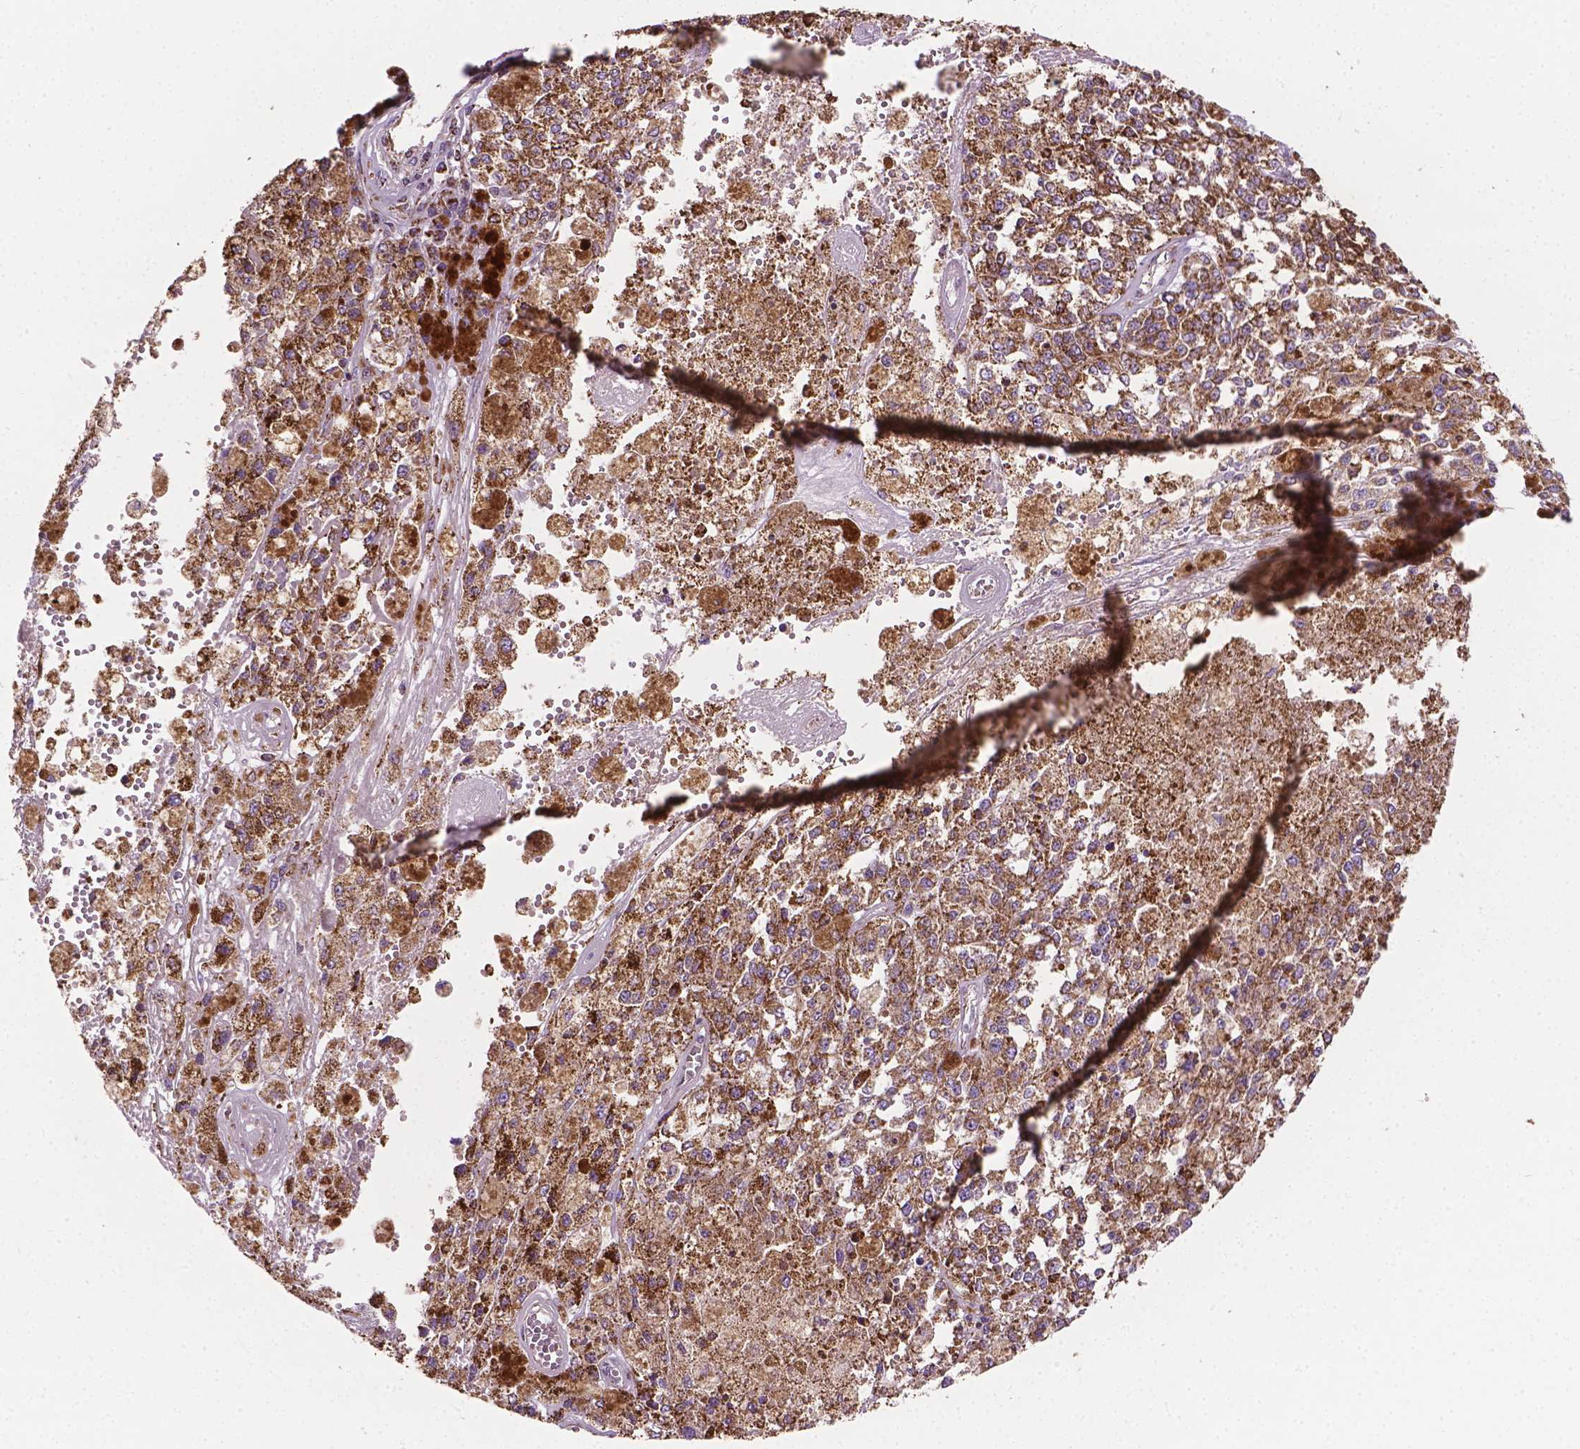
{"staining": {"intensity": "moderate", "quantity": ">75%", "location": "cytoplasmic/membranous"}, "tissue": "melanoma", "cell_type": "Tumor cells", "image_type": "cancer", "snomed": [{"axis": "morphology", "description": "Malignant melanoma, Metastatic site"}, {"axis": "topography", "description": "Lymph node"}], "caption": "This photomicrograph exhibits IHC staining of human melanoma, with medium moderate cytoplasmic/membranous expression in about >75% of tumor cells.", "gene": "PIBF1", "patient": {"sex": "female", "age": 64}}